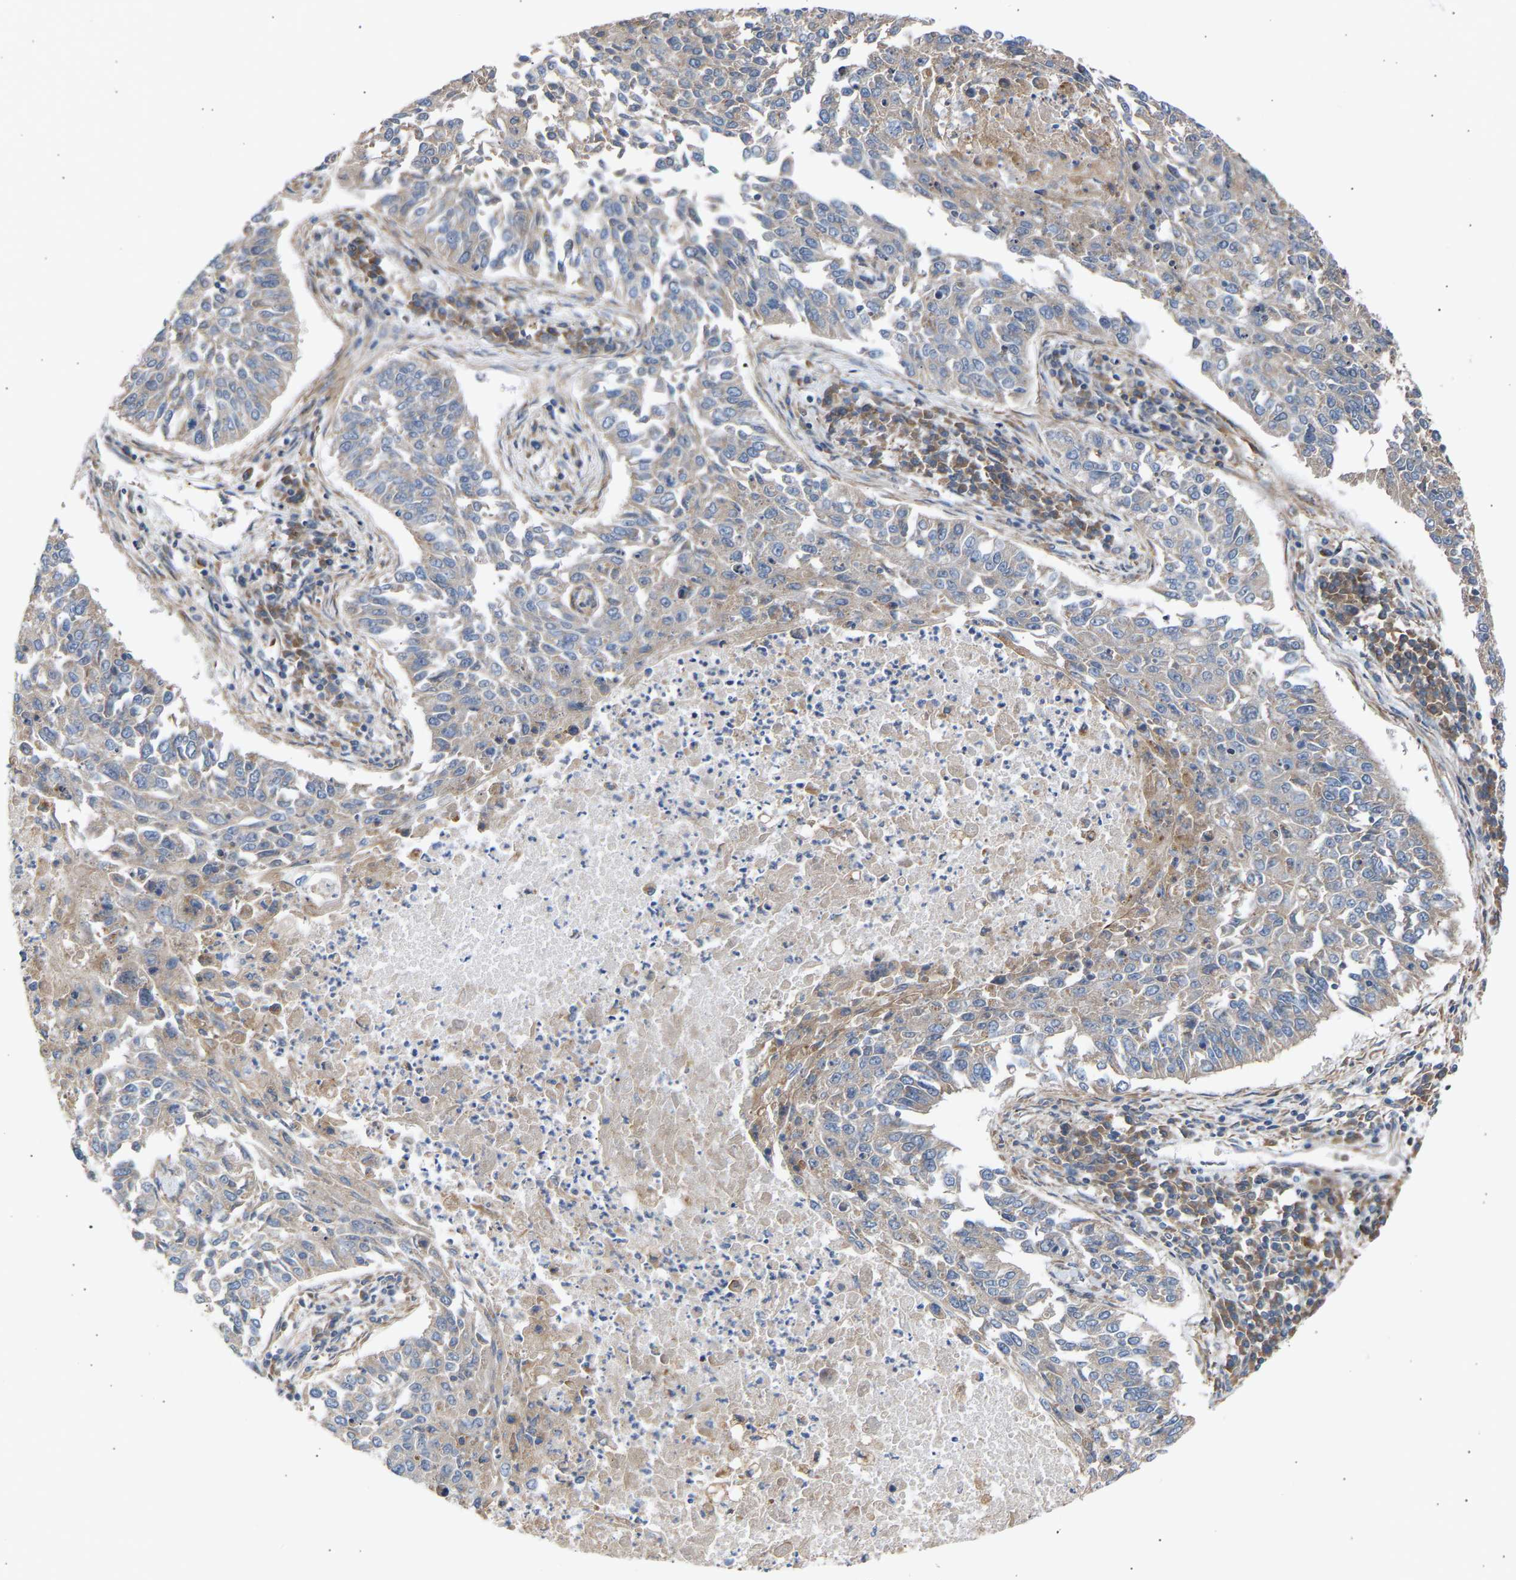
{"staining": {"intensity": "weak", "quantity": "<25%", "location": "cytoplasmic/membranous"}, "tissue": "lung cancer", "cell_type": "Tumor cells", "image_type": "cancer", "snomed": [{"axis": "morphology", "description": "Normal tissue, NOS"}, {"axis": "morphology", "description": "Squamous cell carcinoma, NOS"}, {"axis": "topography", "description": "Cartilage tissue"}, {"axis": "topography", "description": "Bronchus"}, {"axis": "topography", "description": "Lung"}], "caption": "Tumor cells show no significant protein staining in lung squamous cell carcinoma.", "gene": "GCN1", "patient": {"sex": "female", "age": 49}}